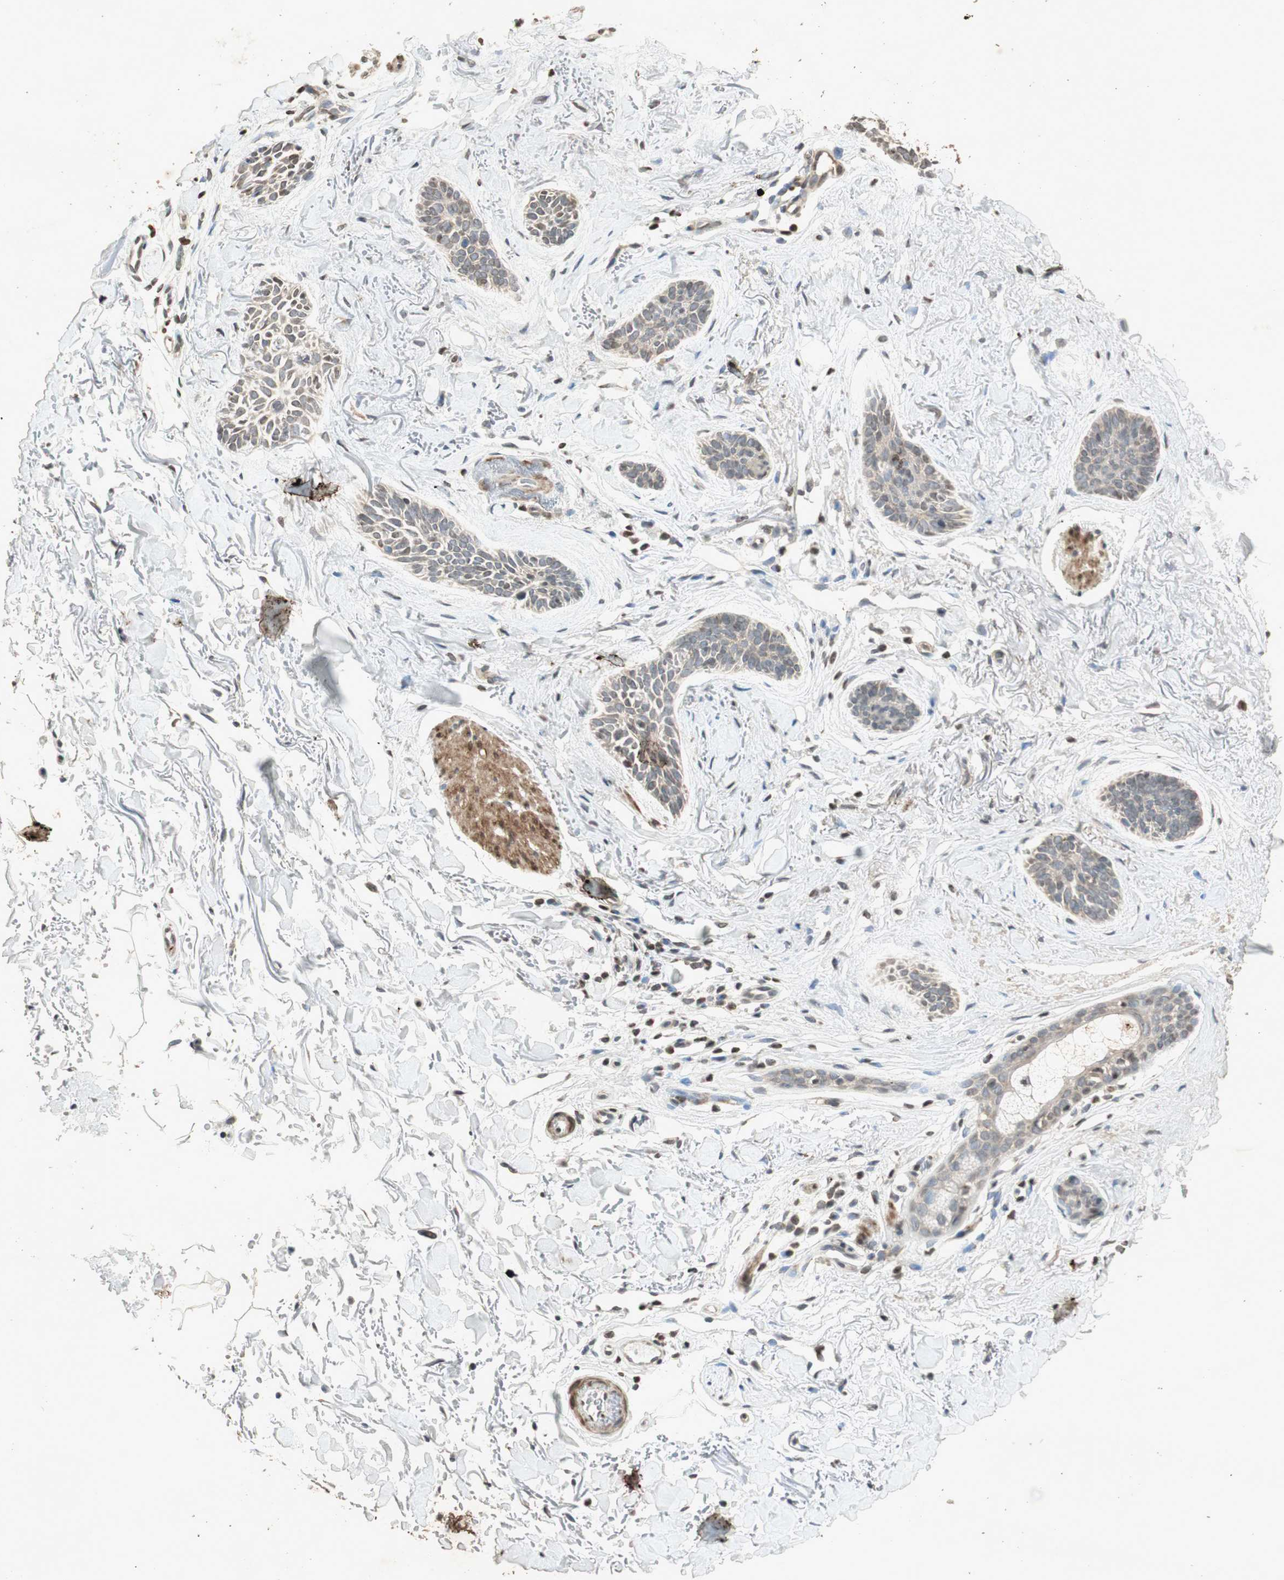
{"staining": {"intensity": "weak", "quantity": "25%-75%", "location": "cytoplasmic/membranous,nuclear"}, "tissue": "skin cancer", "cell_type": "Tumor cells", "image_type": "cancer", "snomed": [{"axis": "morphology", "description": "Basal cell carcinoma"}, {"axis": "topography", "description": "Skin"}], "caption": "This is an image of IHC staining of basal cell carcinoma (skin), which shows weak staining in the cytoplasmic/membranous and nuclear of tumor cells.", "gene": "PRKG1", "patient": {"sex": "female", "age": 84}}